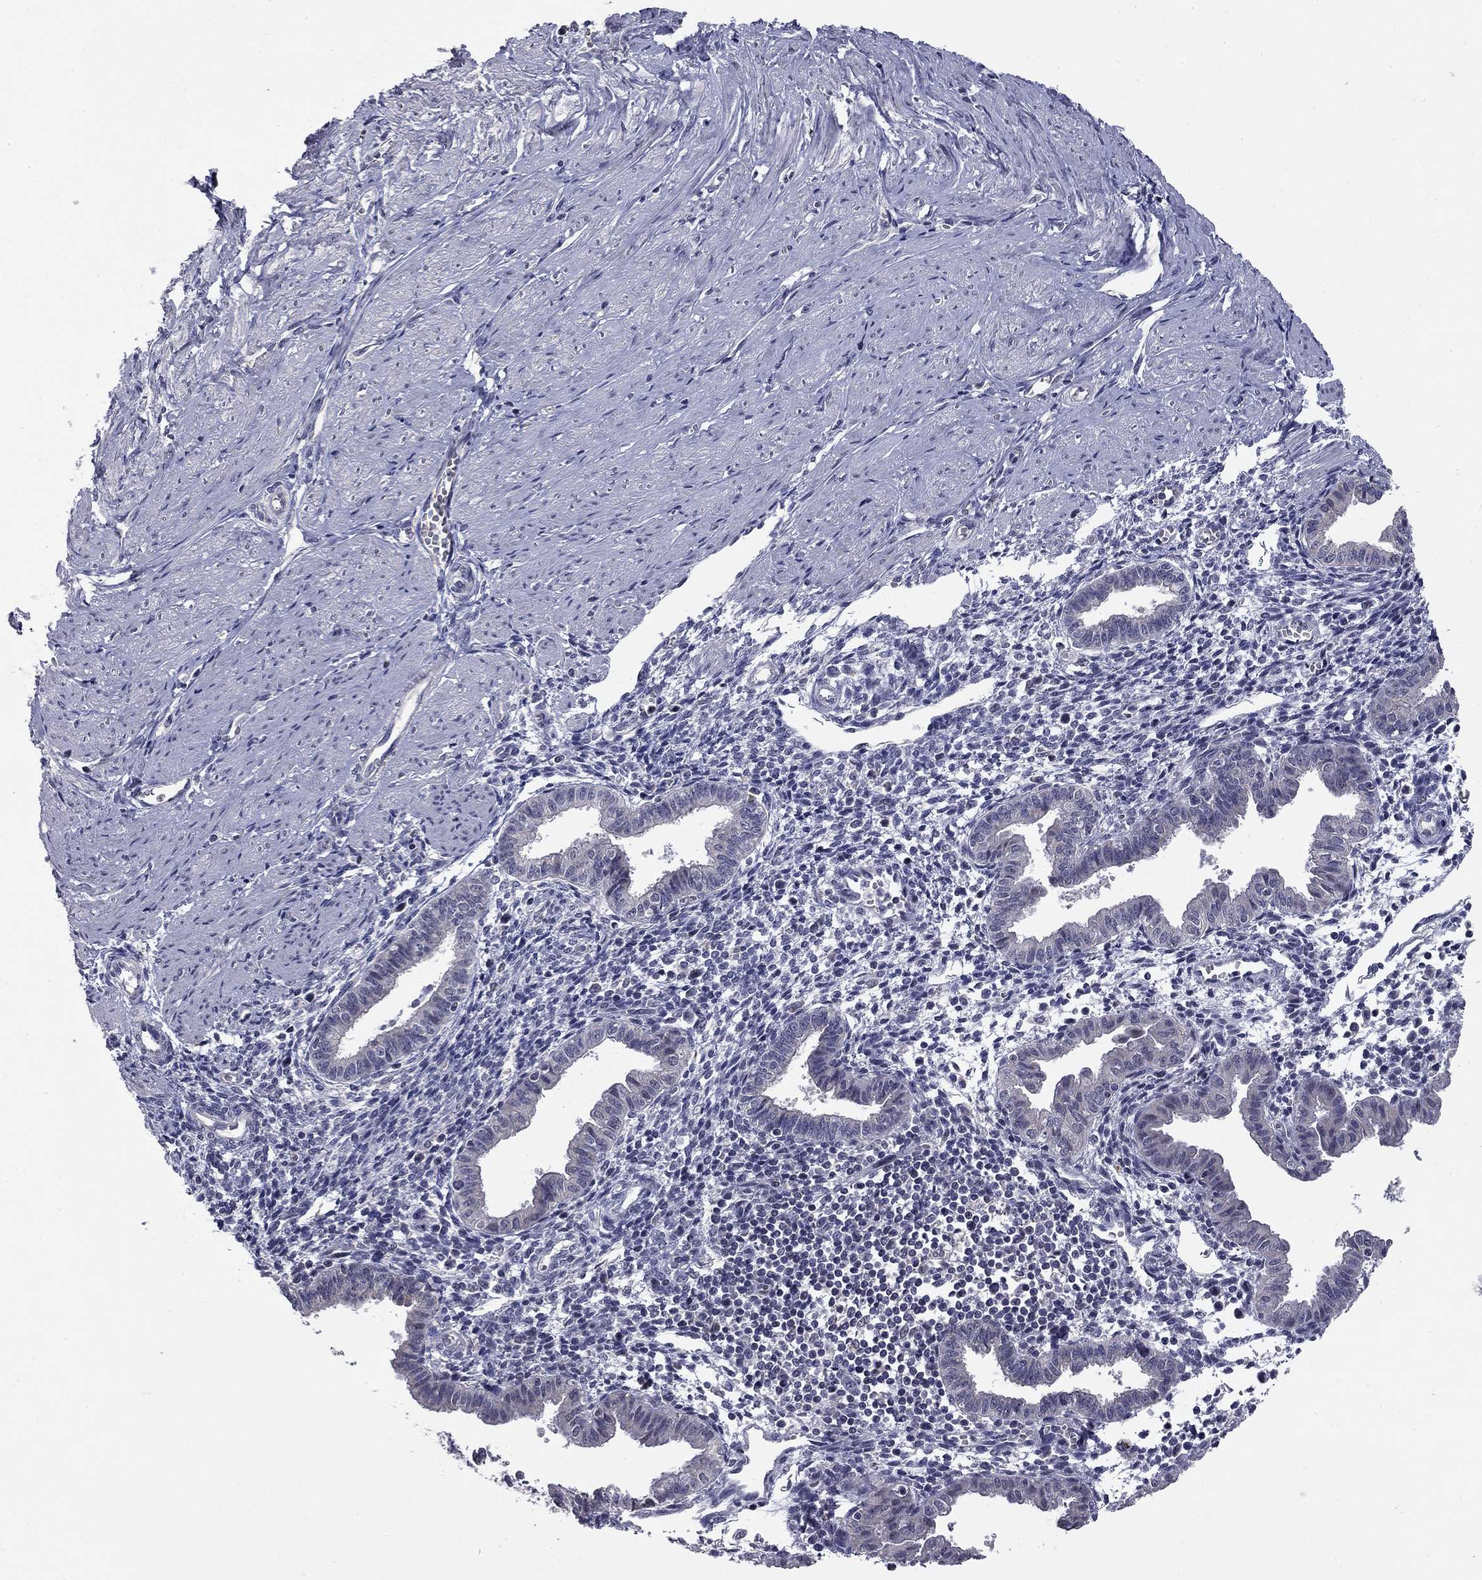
{"staining": {"intensity": "negative", "quantity": "none", "location": "none"}, "tissue": "endometrium", "cell_type": "Cells in endometrial stroma", "image_type": "normal", "snomed": [{"axis": "morphology", "description": "Normal tissue, NOS"}, {"axis": "topography", "description": "Endometrium"}], "caption": "An immunohistochemistry image of normal endometrium is shown. There is no staining in cells in endometrial stroma of endometrium. (DAB immunohistochemistry, high magnification).", "gene": "HTR4", "patient": {"sex": "female", "age": 37}}